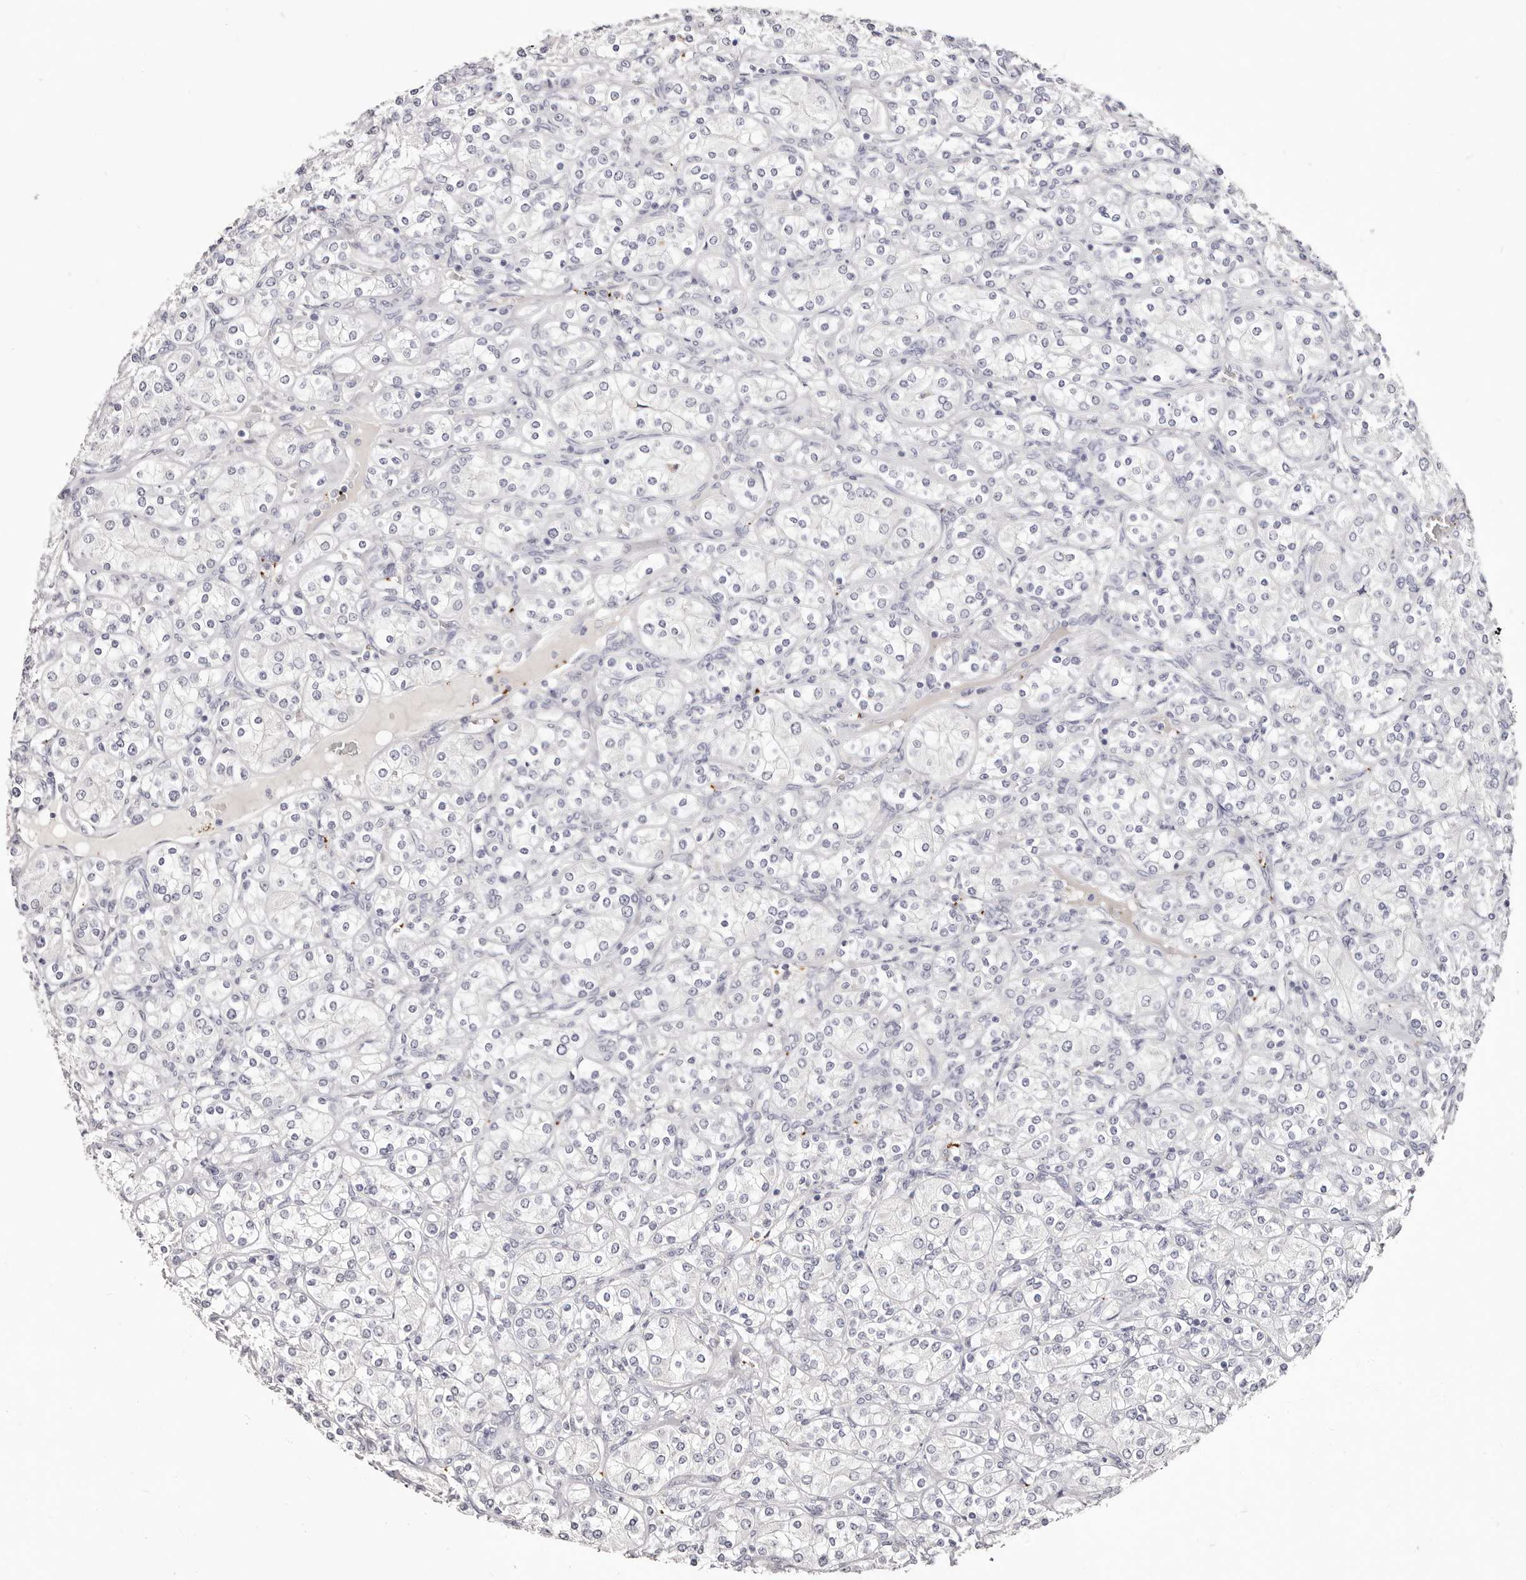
{"staining": {"intensity": "negative", "quantity": "none", "location": "none"}, "tissue": "renal cancer", "cell_type": "Tumor cells", "image_type": "cancer", "snomed": [{"axis": "morphology", "description": "Adenocarcinoma, NOS"}, {"axis": "topography", "description": "Kidney"}], "caption": "DAB (3,3'-diaminobenzidine) immunohistochemical staining of human renal cancer (adenocarcinoma) displays no significant staining in tumor cells.", "gene": "PF4", "patient": {"sex": "male", "age": 77}}